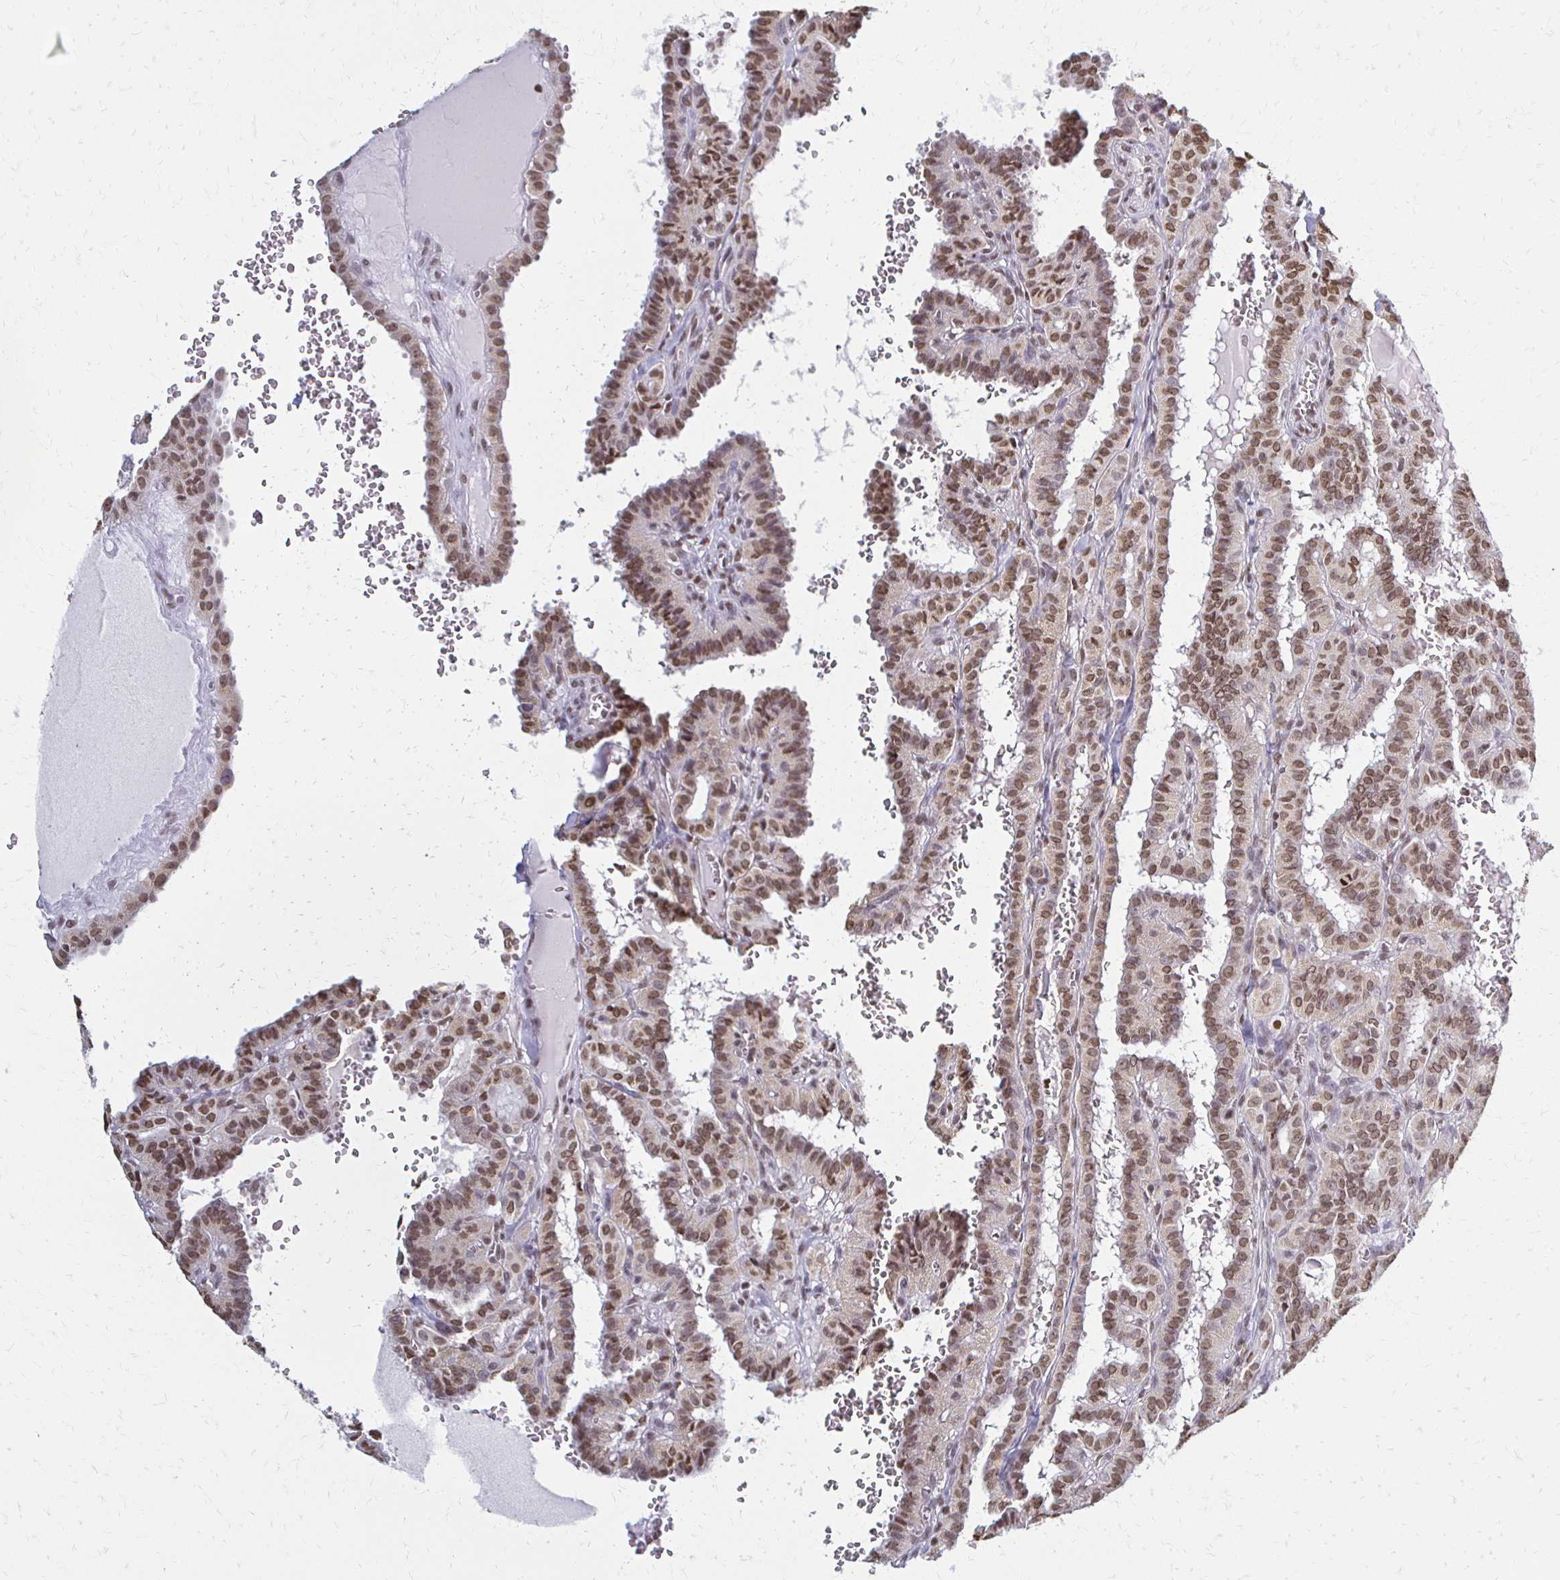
{"staining": {"intensity": "moderate", "quantity": ">75%", "location": "nuclear"}, "tissue": "thyroid cancer", "cell_type": "Tumor cells", "image_type": "cancer", "snomed": [{"axis": "morphology", "description": "Papillary adenocarcinoma, NOS"}, {"axis": "topography", "description": "Thyroid gland"}], "caption": "A photomicrograph of human thyroid papillary adenocarcinoma stained for a protein displays moderate nuclear brown staining in tumor cells.", "gene": "HOXA9", "patient": {"sex": "female", "age": 21}}